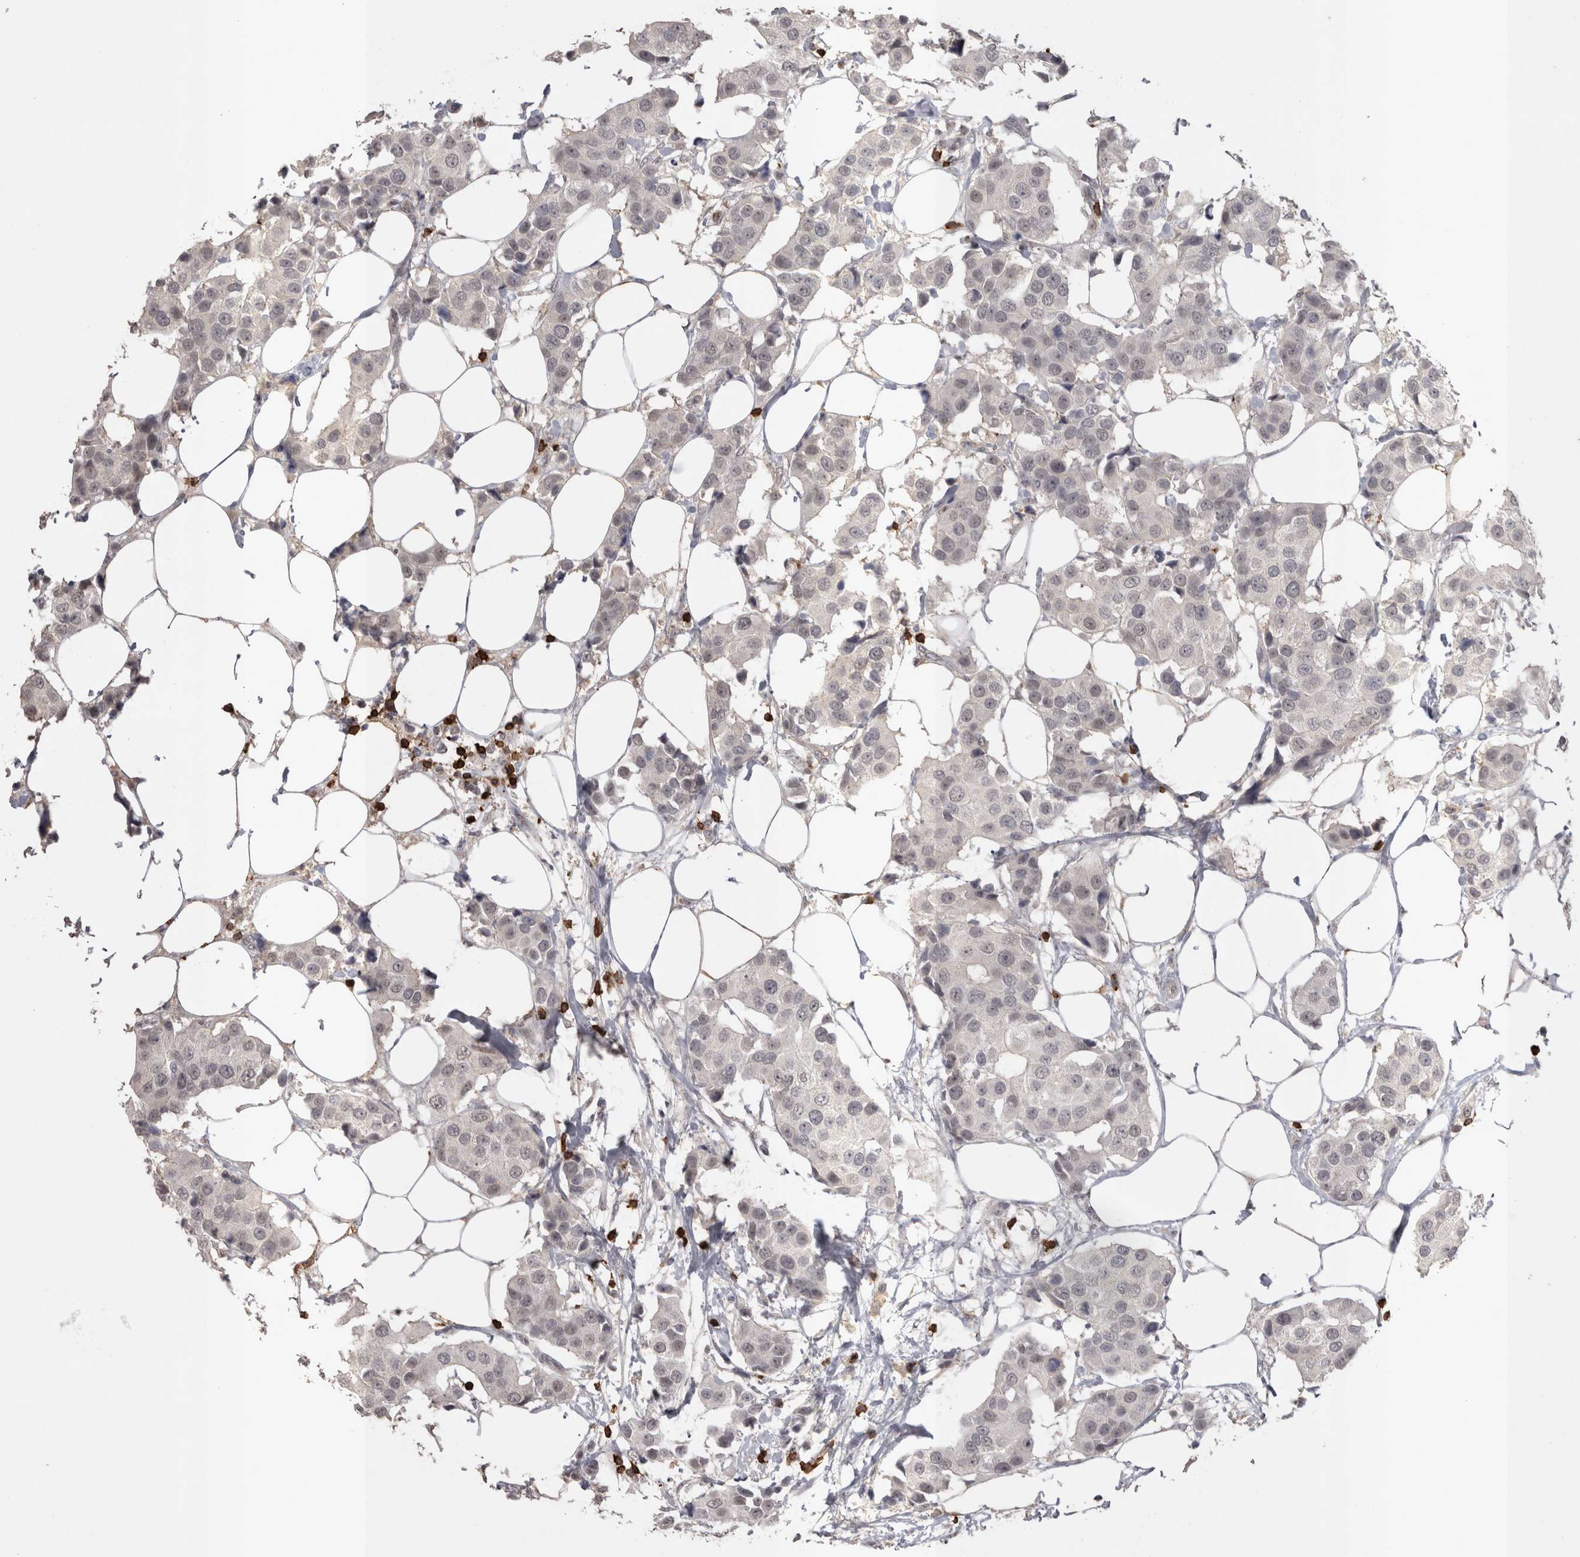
{"staining": {"intensity": "weak", "quantity": "<25%", "location": "nuclear"}, "tissue": "breast cancer", "cell_type": "Tumor cells", "image_type": "cancer", "snomed": [{"axis": "morphology", "description": "Normal tissue, NOS"}, {"axis": "morphology", "description": "Duct carcinoma"}, {"axis": "topography", "description": "Breast"}], "caption": "This is an IHC histopathology image of invasive ductal carcinoma (breast). There is no expression in tumor cells.", "gene": "SKAP1", "patient": {"sex": "female", "age": 39}}